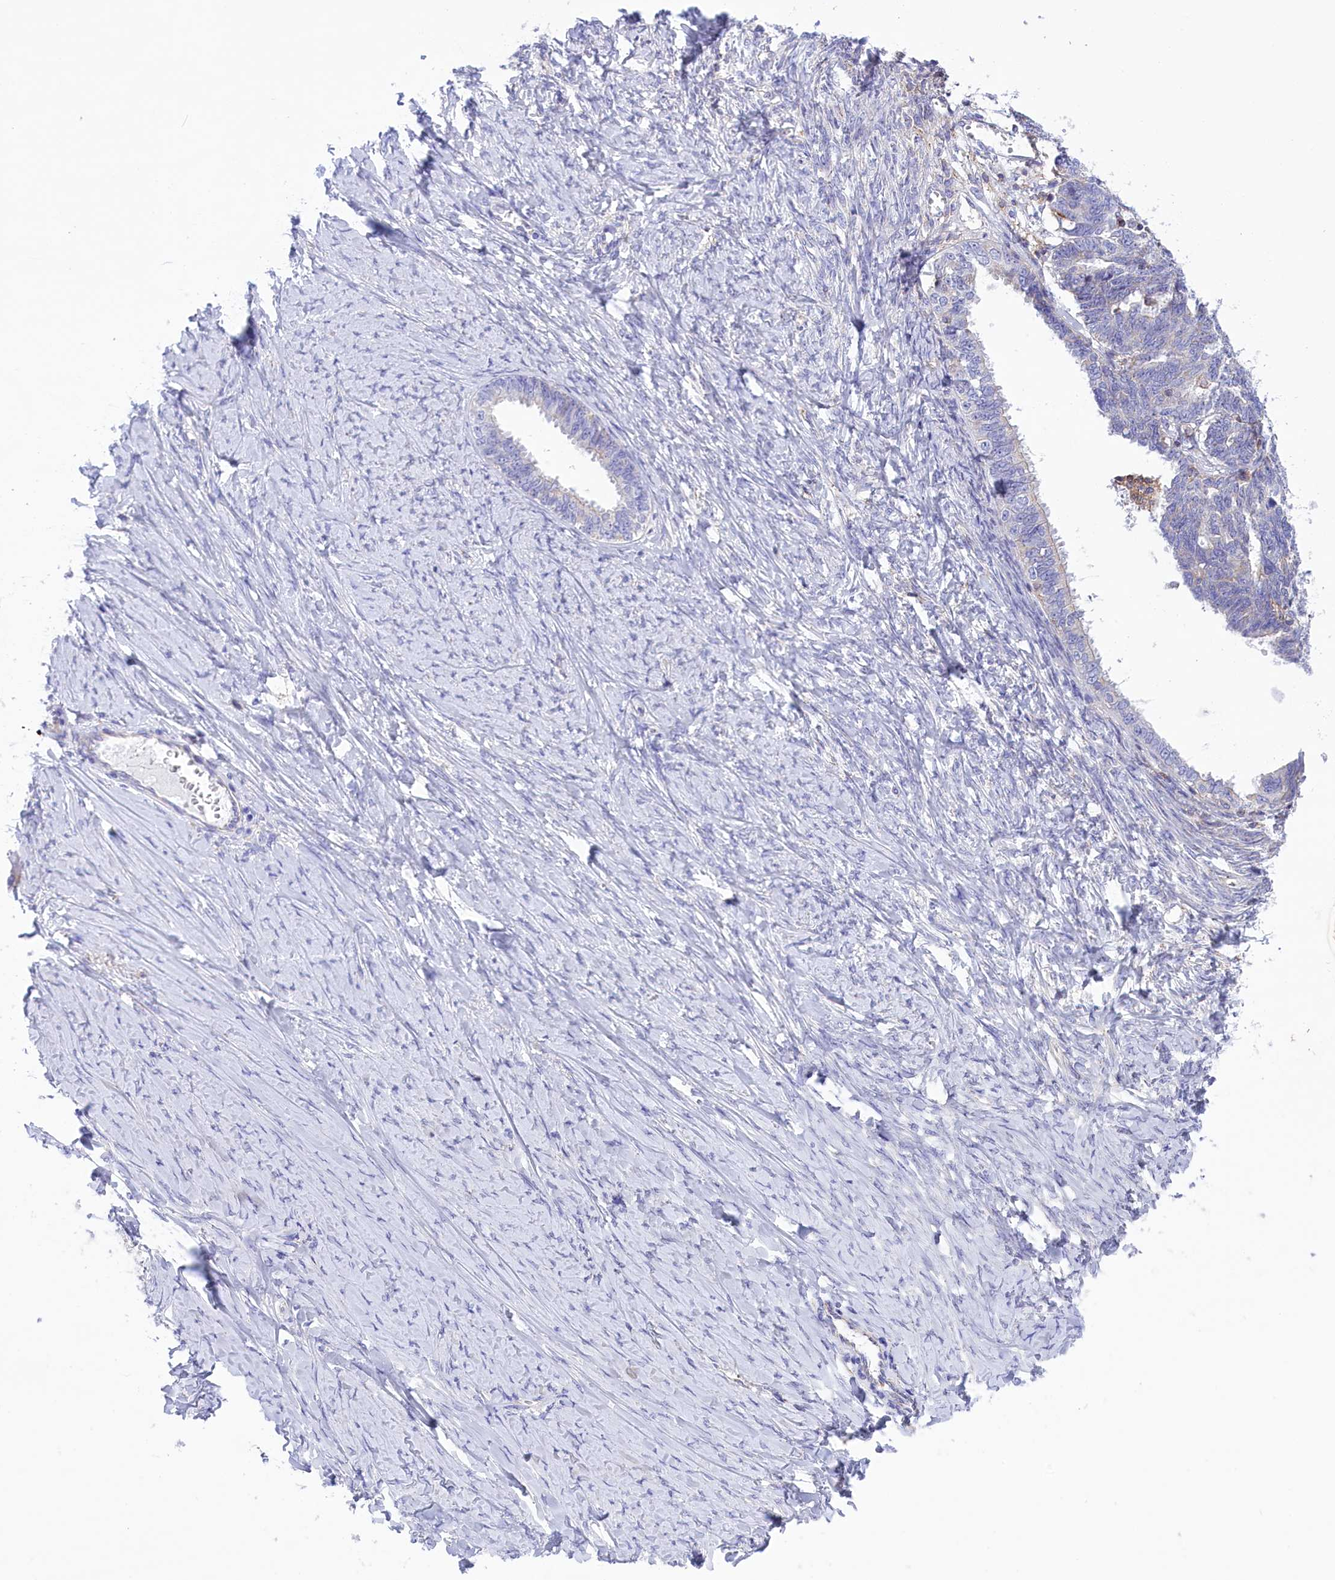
{"staining": {"intensity": "negative", "quantity": "none", "location": "none"}, "tissue": "ovarian cancer", "cell_type": "Tumor cells", "image_type": "cancer", "snomed": [{"axis": "morphology", "description": "Cystadenocarcinoma, serous, NOS"}, {"axis": "topography", "description": "Ovary"}], "caption": "Immunohistochemical staining of human serous cystadenocarcinoma (ovarian) reveals no significant staining in tumor cells.", "gene": "CORO7-PAM16", "patient": {"sex": "female", "age": 79}}